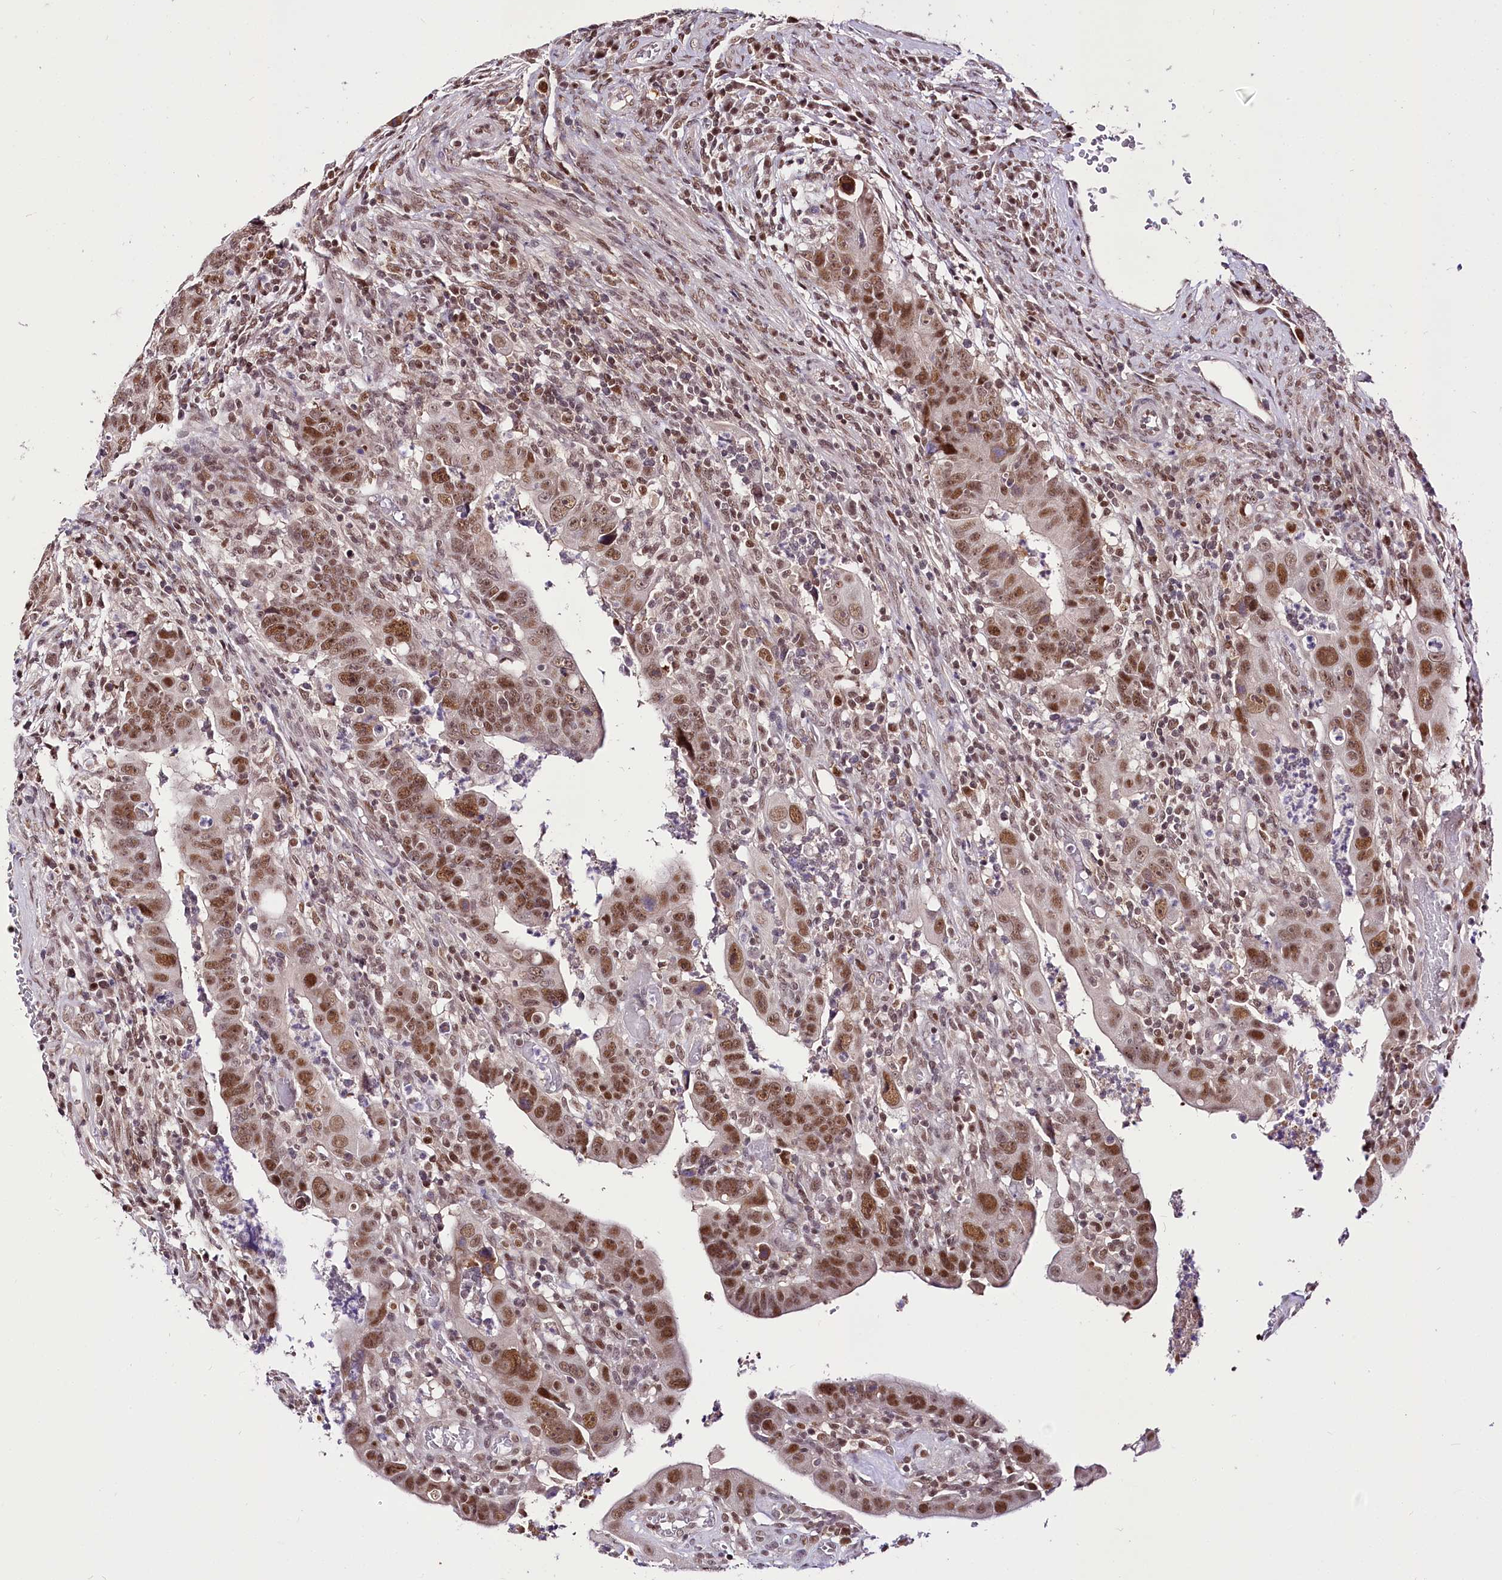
{"staining": {"intensity": "moderate", "quantity": ">75%", "location": "nuclear"}, "tissue": "colorectal cancer", "cell_type": "Tumor cells", "image_type": "cancer", "snomed": [{"axis": "morphology", "description": "Normal tissue, NOS"}, {"axis": "morphology", "description": "Adenocarcinoma, NOS"}, {"axis": "topography", "description": "Rectum"}], "caption": "An immunohistochemistry image of tumor tissue is shown. Protein staining in brown shows moderate nuclear positivity in colorectal cancer within tumor cells. Using DAB (brown) and hematoxylin (blue) stains, captured at high magnification using brightfield microscopy.", "gene": "POLA2", "patient": {"sex": "female", "age": 65}}